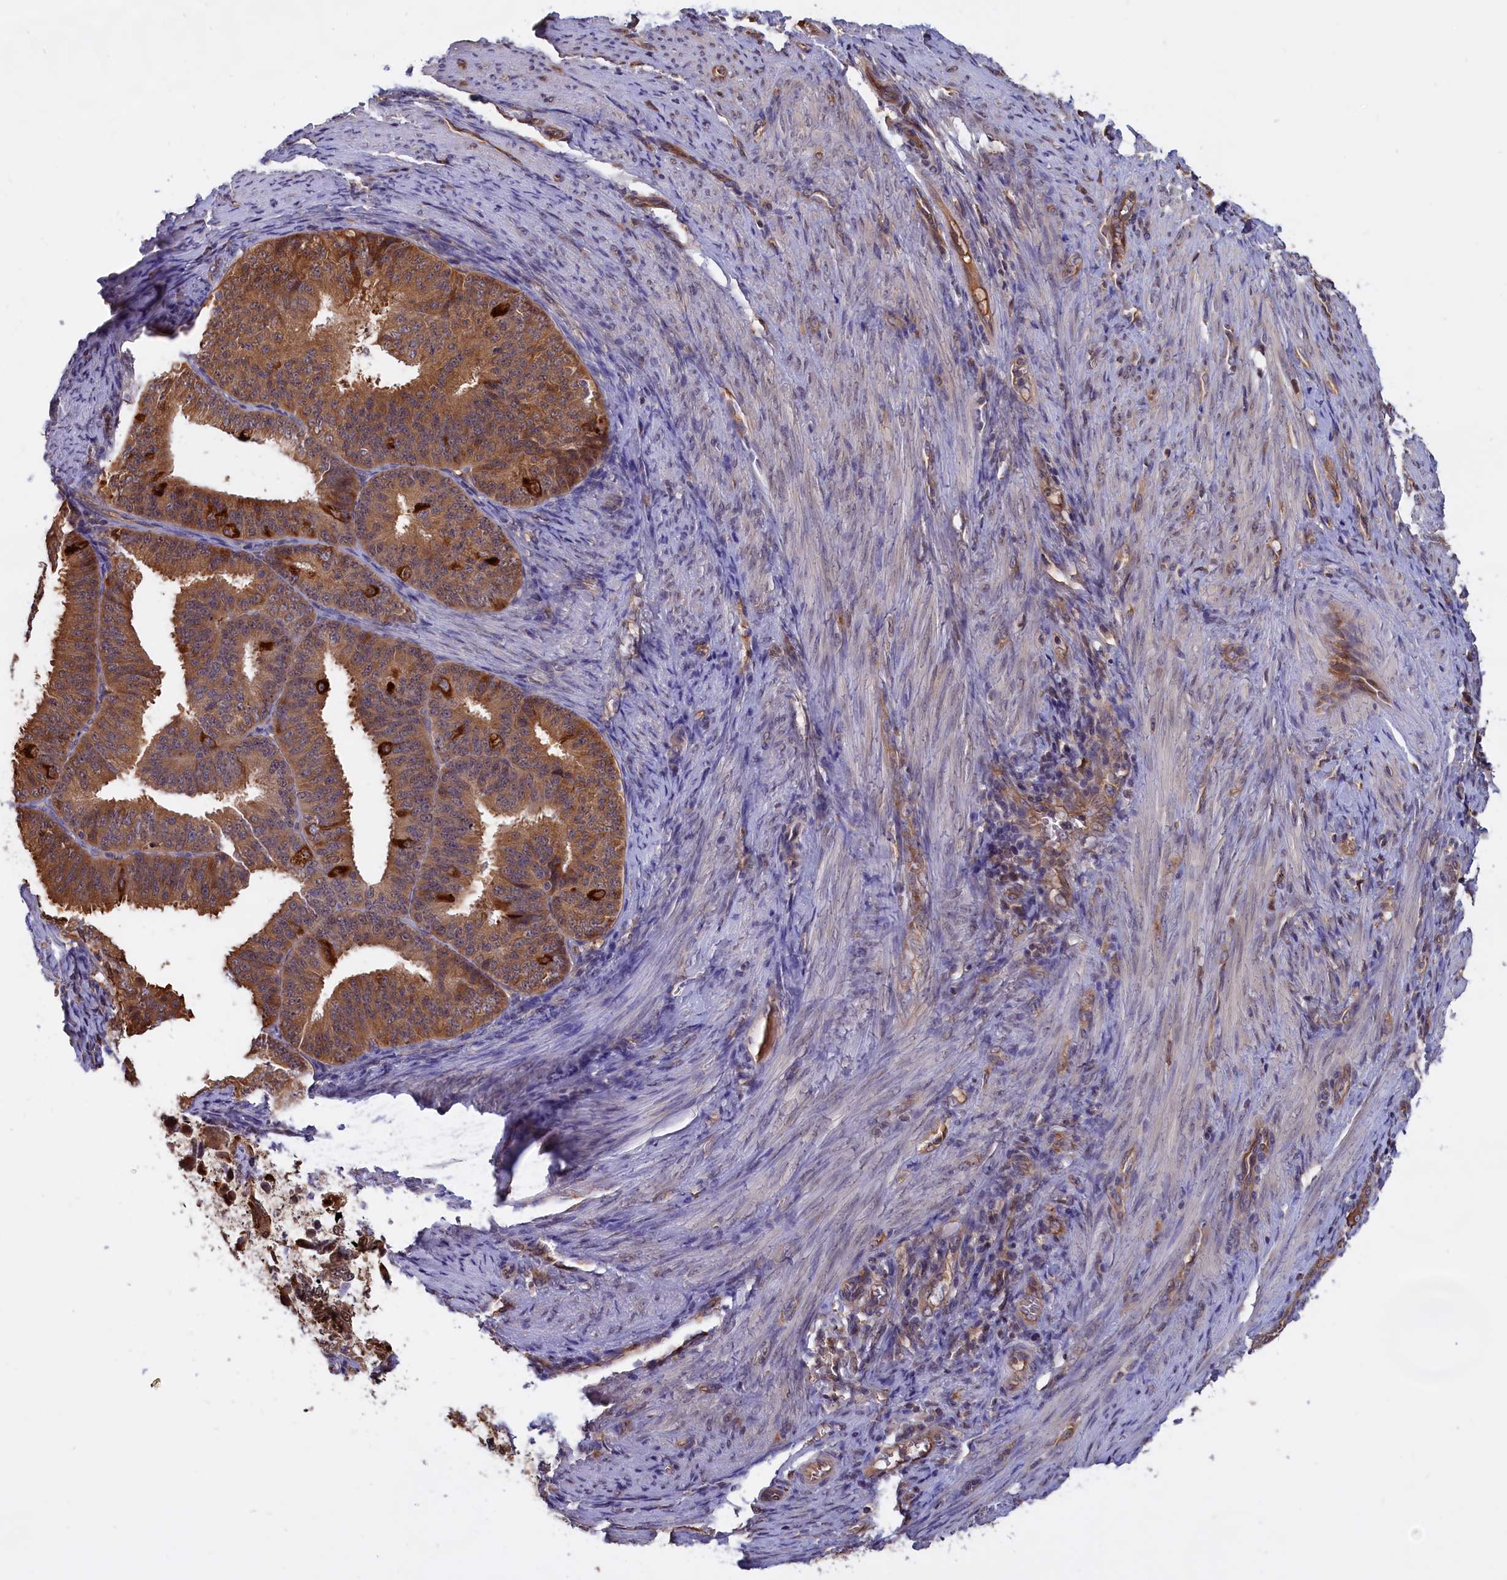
{"staining": {"intensity": "moderate", "quantity": ">75%", "location": "cytoplasmic/membranous"}, "tissue": "endometrial cancer", "cell_type": "Tumor cells", "image_type": "cancer", "snomed": [{"axis": "morphology", "description": "Adenocarcinoma, NOS"}, {"axis": "topography", "description": "Endometrium"}], "caption": "DAB (3,3'-diaminobenzidine) immunohistochemical staining of human endometrial adenocarcinoma shows moderate cytoplasmic/membranous protein expression in approximately >75% of tumor cells.", "gene": "ABCC8", "patient": {"sex": "female", "age": 51}}